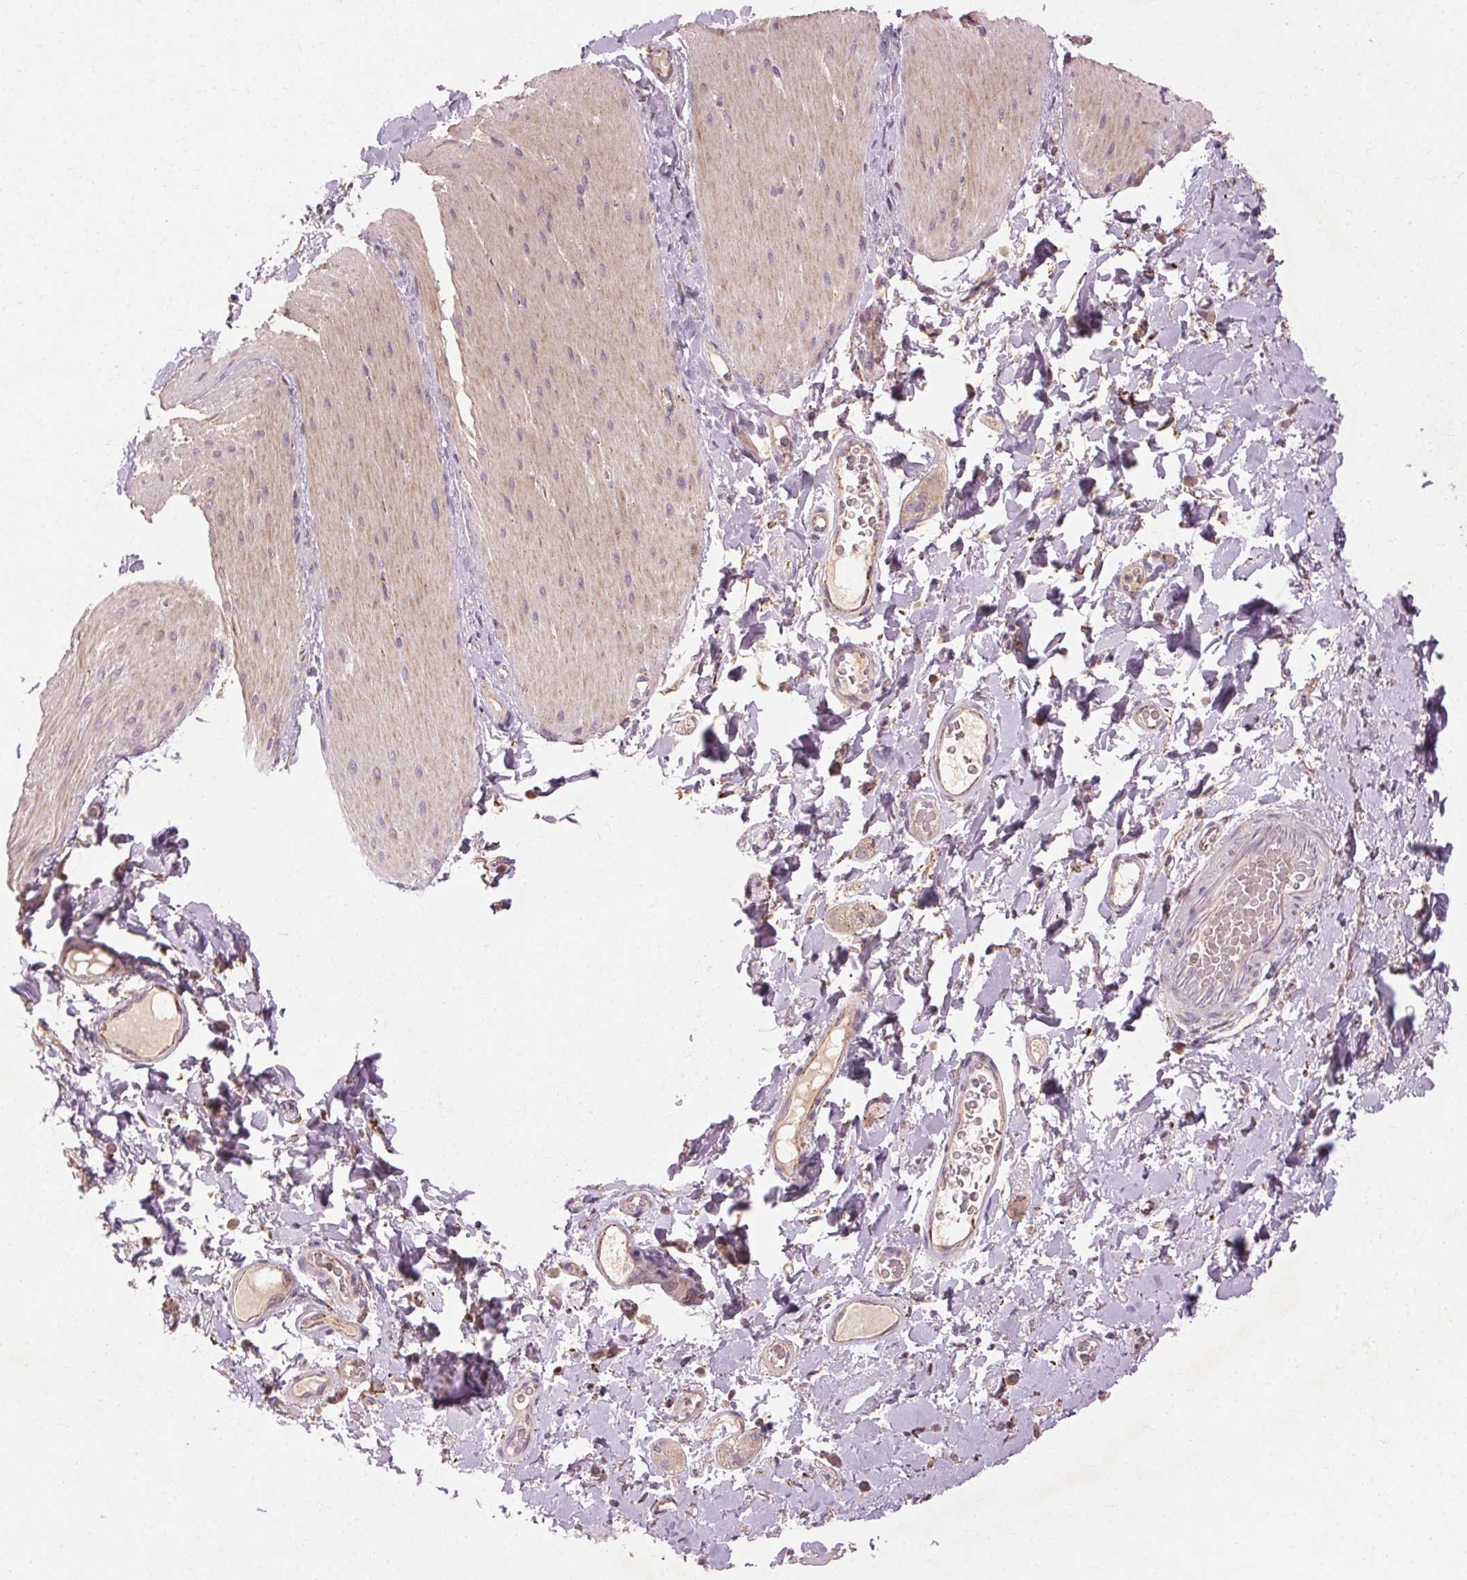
{"staining": {"intensity": "weak", "quantity": "<25%", "location": "cytoplasmic/membranous"}, "tissue": "smooth muscle", "cell_type": "Smooth muscle cells", "image_type": "normal", "snomed": [{"axis": "morphology", "description": "Normal tissue, NOS"}, {"axis": "topography", "description": "Smooth muscle"}, {"axis": "topography", "description": "Colon"}], "caption": "IHC of normal smooth muscle exhibits no expression in smooth muscle cells. (DAB (3,3'-diaminobenzidine) IHC with hematoxylin counter stain).", "gene": "REP15", "patient": {"sex": "male", "age": 73}}